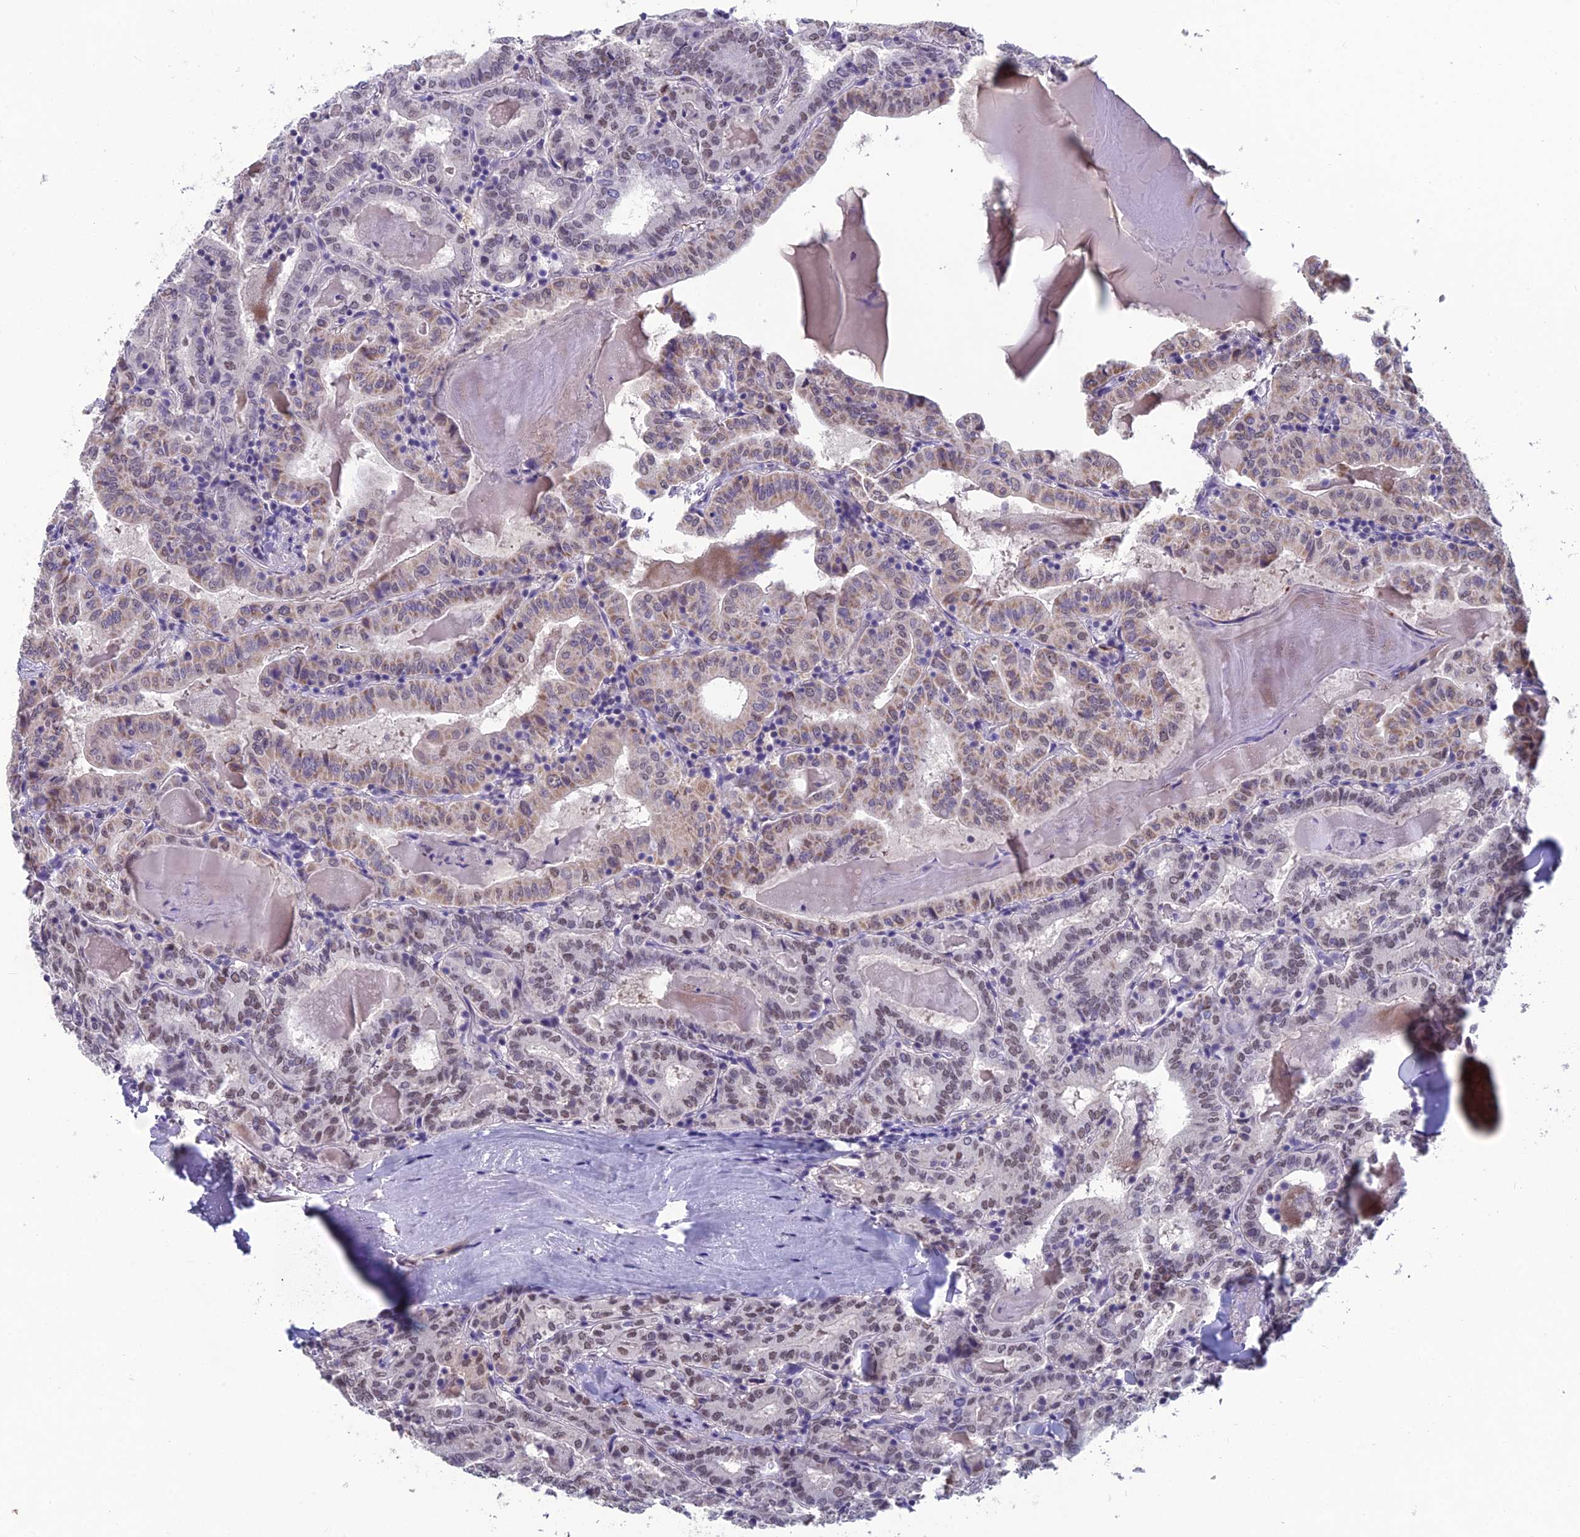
{"staining": {"intensity": "moderate", "quantity": "25%-75%", "location": "nuclear"}, "tissue": "thyroid cancer", "cell_type": "Tumor cells", "image_type": "cancer", "snomed": [{"axis": "morphology", "description": "Papillary adenocarcinoma, NOS"}, {"axis": "topography", "description": "Thyroid gland"}], "caption": "Immunohistochemistry (IHC) of human papillary adenocarcinoma (thyroid) exhibits medium levels of moderate nuclear expression in approximately 25%-75% of tumor cells. (Brightfield microscopy of DAB IHC at high magnification).", "gene": "MT-CO3", "patient": {"sex": "female", "age": 72}}